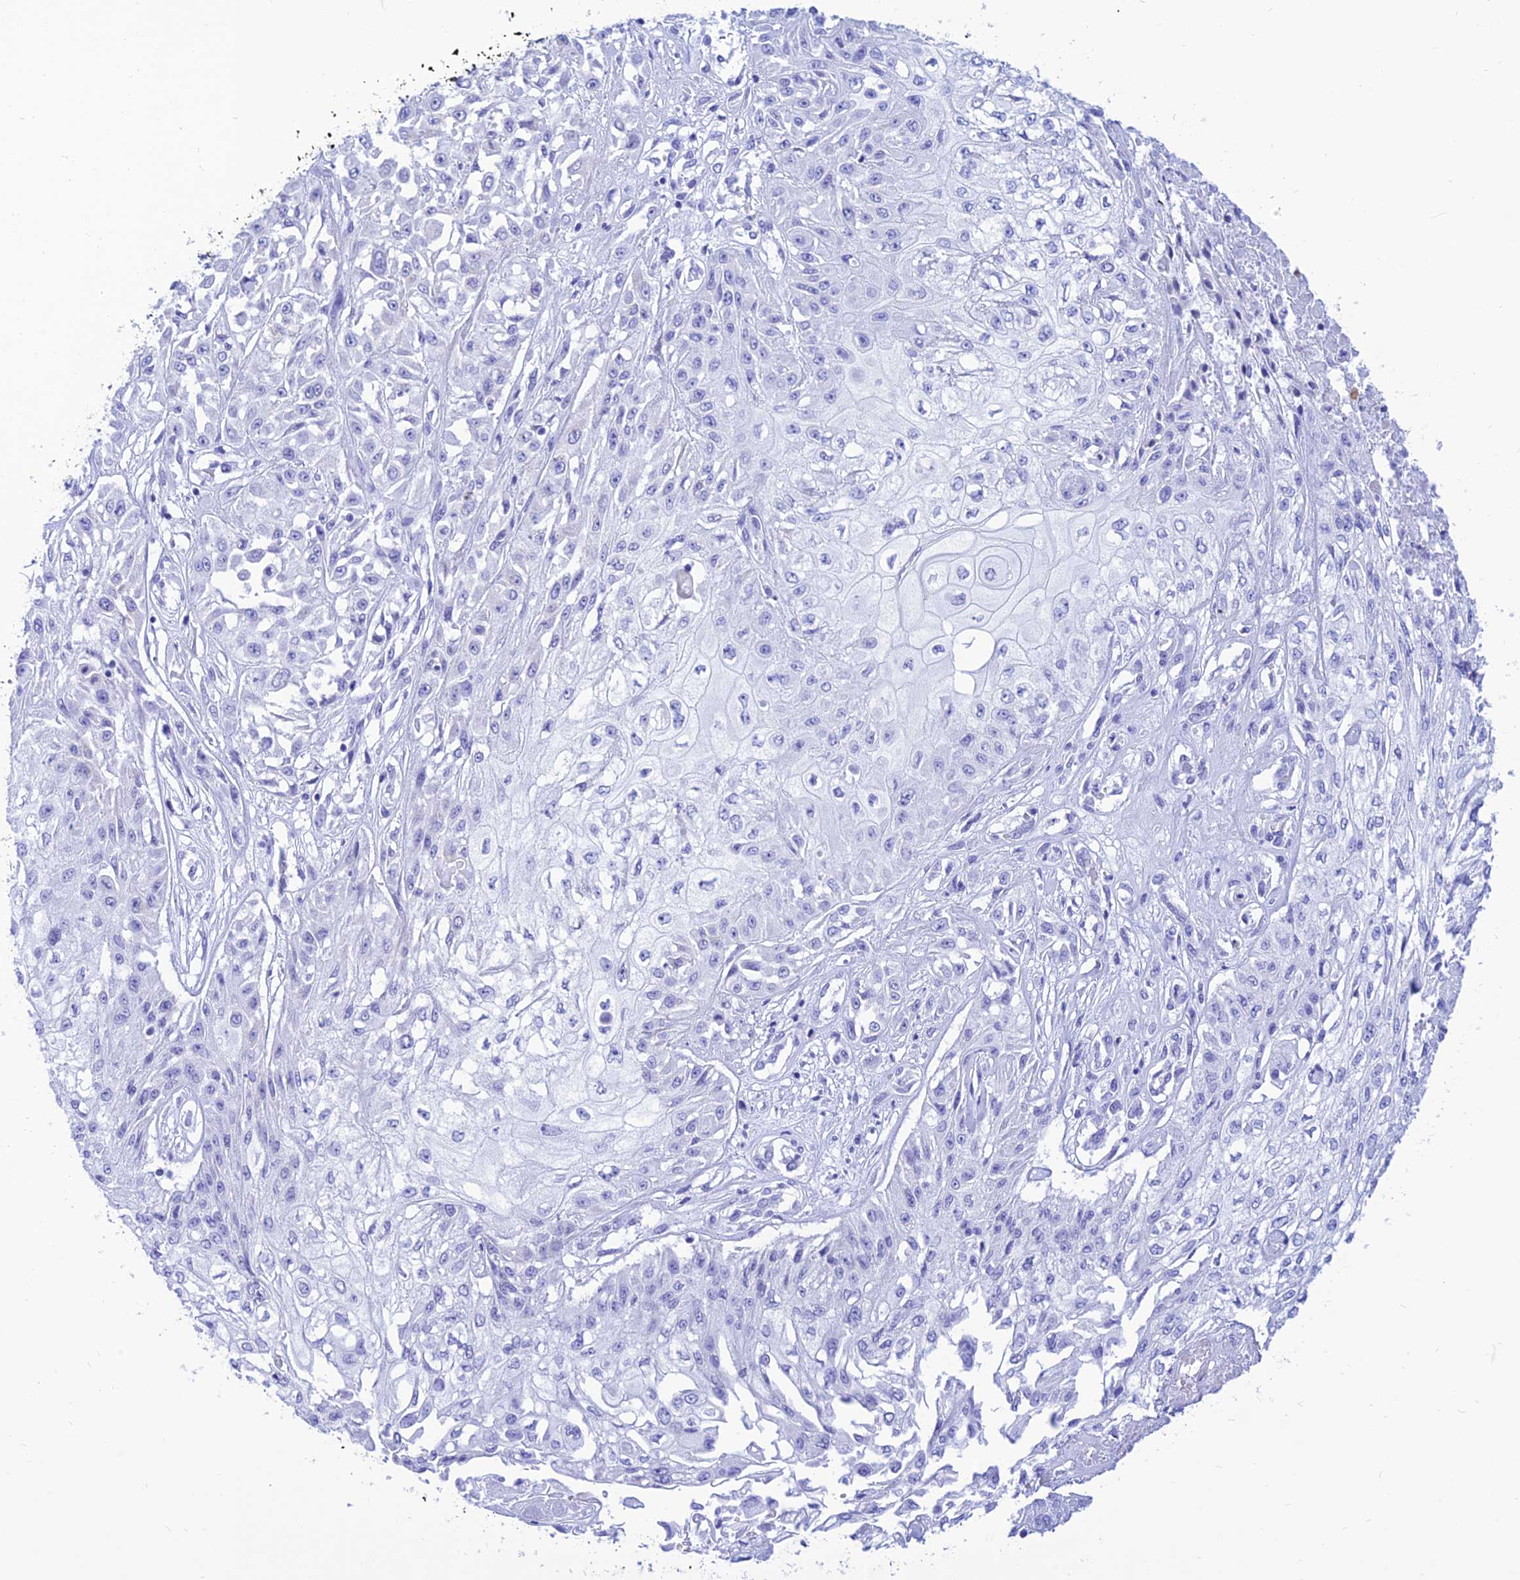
{"staining": {"intensity": "negative", "quantity": "none", "location": "none"}, "tissue": "skin cancer", "cell_type": "Tumor cells", "image_type": "cancer", "snomed": [{"axis": "morphology", "description": "Squamous cell carcinoma, NOS"}, {"axis": "morphology", "description": "Squamous cell carcinoma, metastatic, NOS"}, {"axis": "topography", "description": "Skin"}, {"axis": "topography", "description": "Lymph node"}], "caption": "Tumor cells are negative for protein expression in human skin cancer.", "gene": "PRNP", "patient": {"sex": "male", "age": 75}}